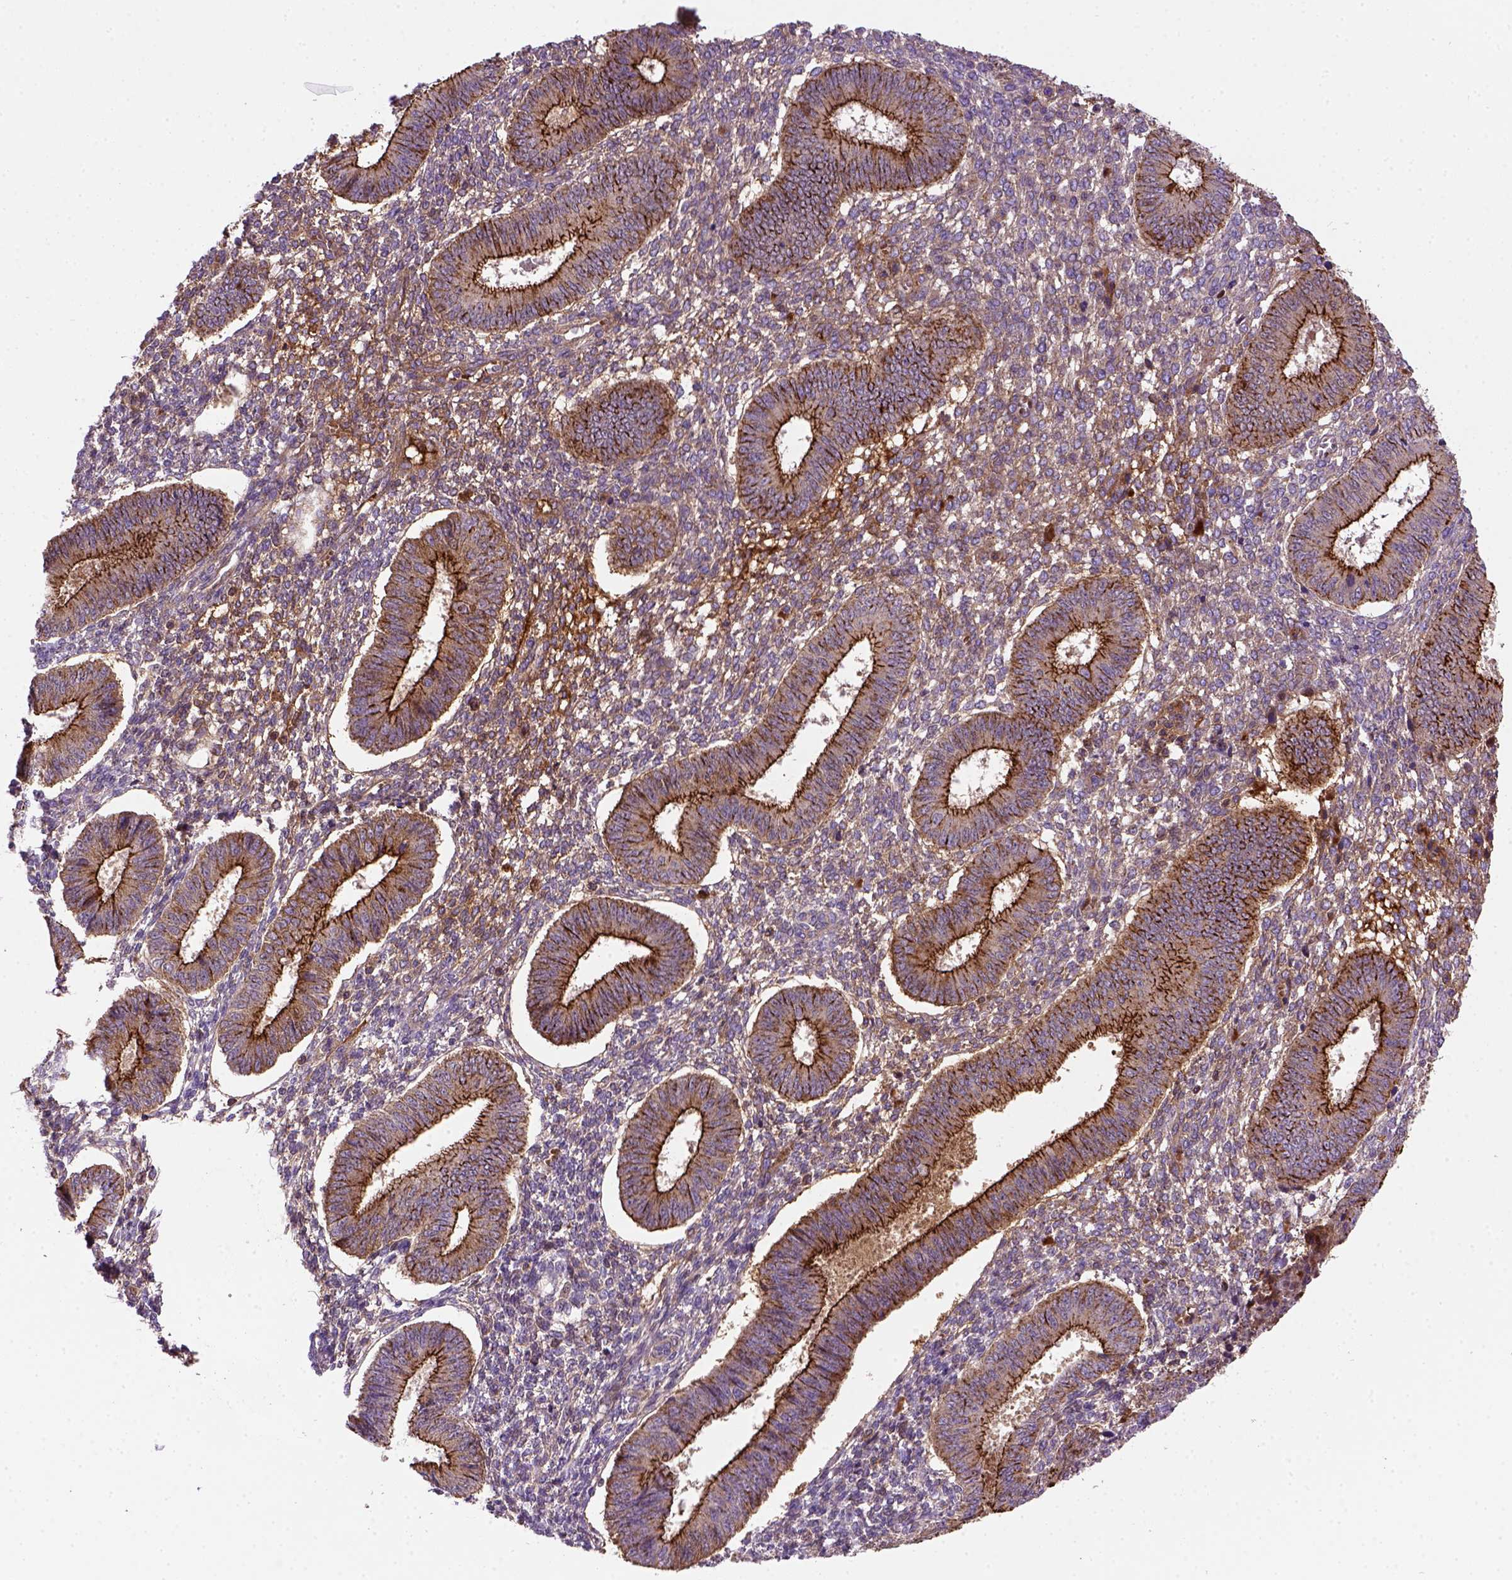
{"staining": {"intensity": "moderate", "quantity": "<25%", "location": "cytoplasmic/membranous"}, "tissue": "endometrium", "cell_type": "Cells in endometrial stroma", "image_type": "normal", "snomed": [{"axis": "morphology", "description": "Normal tissue, NOS"}, {"axis": "topography", "description": "Endometrium"}], "caption": "Benign endometrium demonstrates moderate cytoplasmic/membranous positivity in approximately <25% of cells in endometrial stroma, visualized by immunohistochemistry. (DAB (3,3'-diaminobenzidine) IHC, brown staining for protein, blue staining for nuclei).", "gene": "CDH1", "patient": {"sex": "female", "age": 42}}